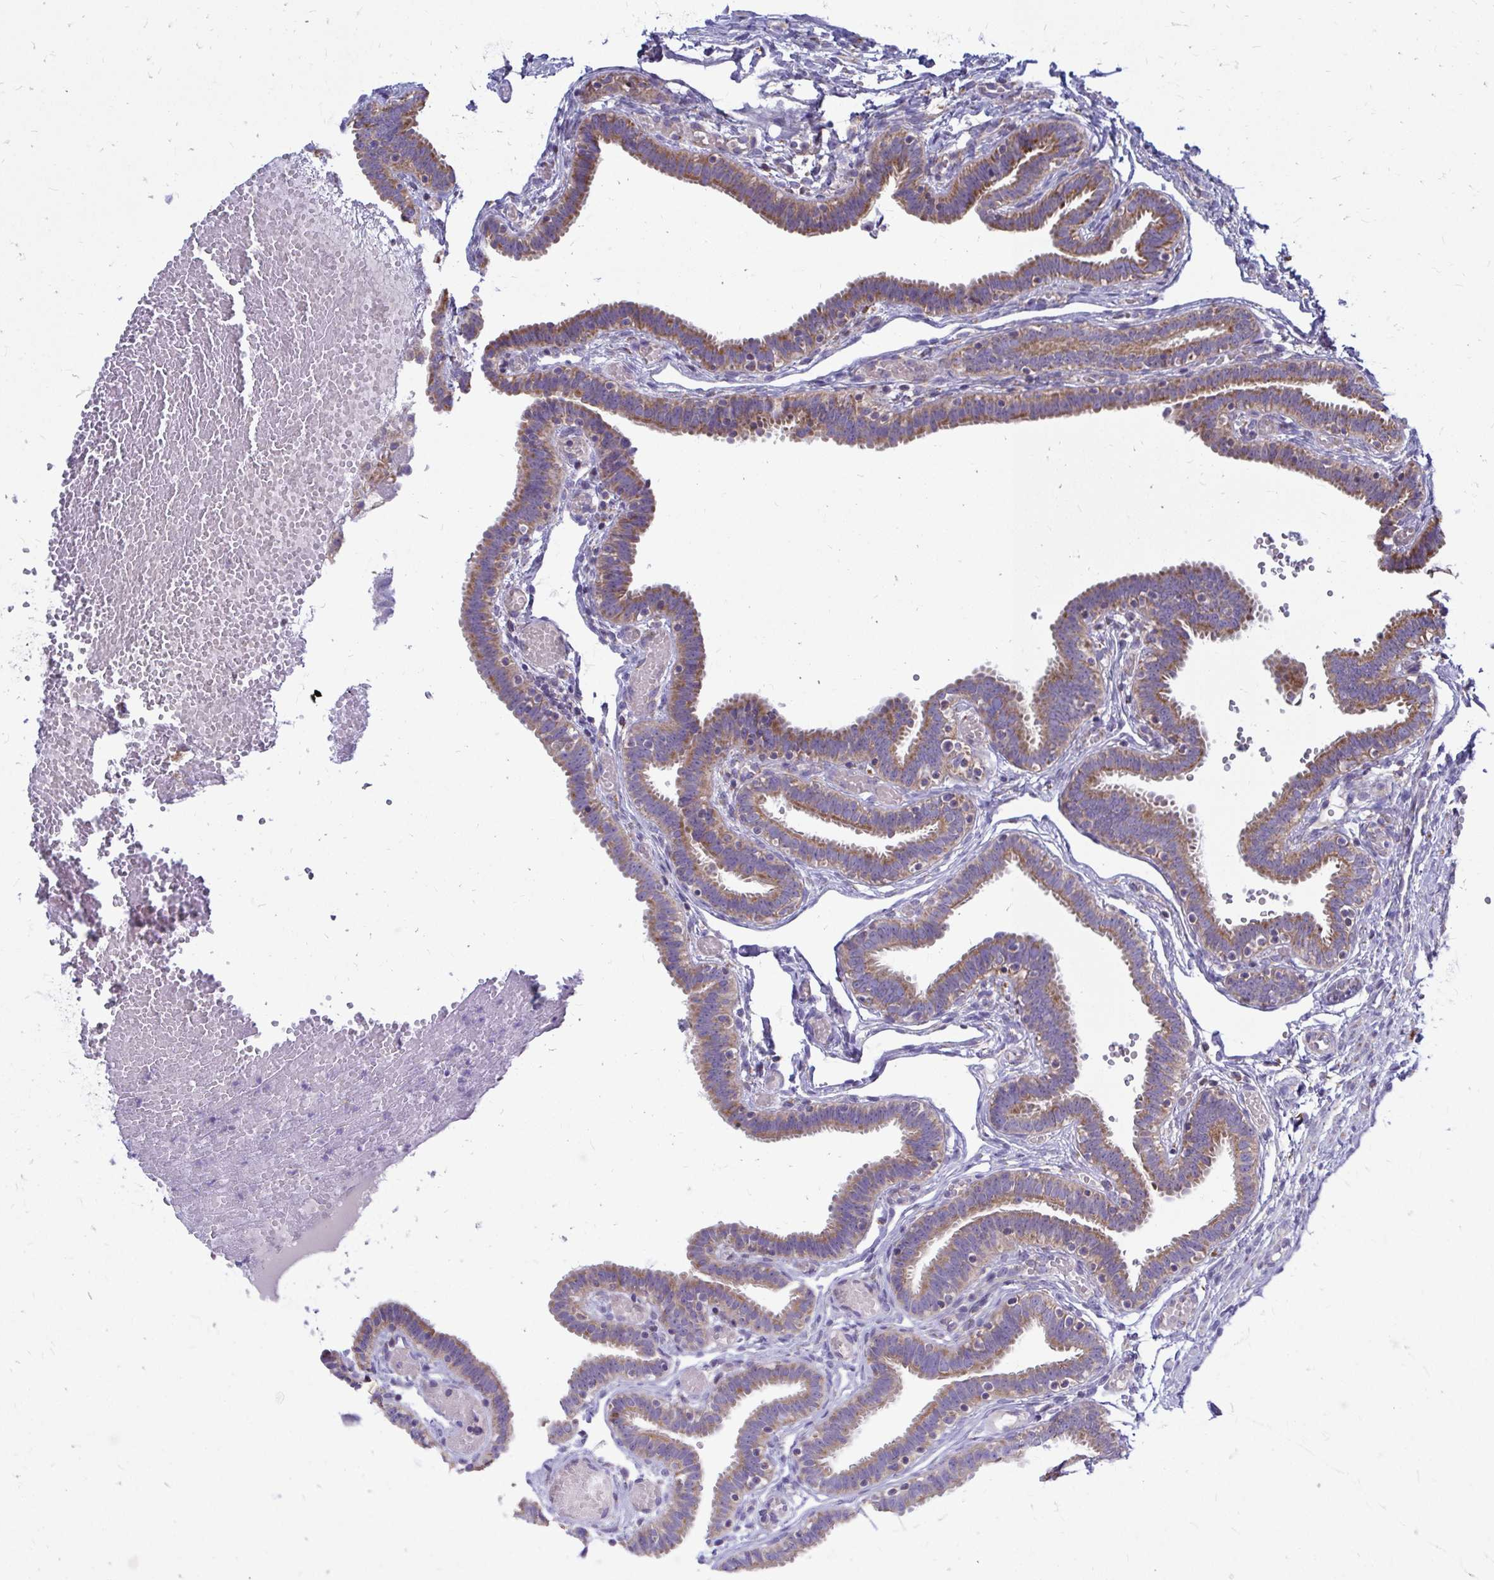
{"staining": {"intensity": "moderate", "quantity": ">75%", "location": "cytoplasmic/membranous"}, "tissue": "fallopian tube", "cell_type": "Glandular cells", "image_type": "normal", "snomed": [{"axis": "morphology", "description": "Normal tissue, NOS"}, {"axis": "topography", "description": "Fallopian tube"}], "caption": "This is a photomicrograph of immunohistochemistry (IHC) staining of unremarkable fallopian tube, which shows moderate staining in the cytoplasmic/membranous of glandular cells.", "gene": "OR10R2", "patient": {"sex": "female", "age": 37}}